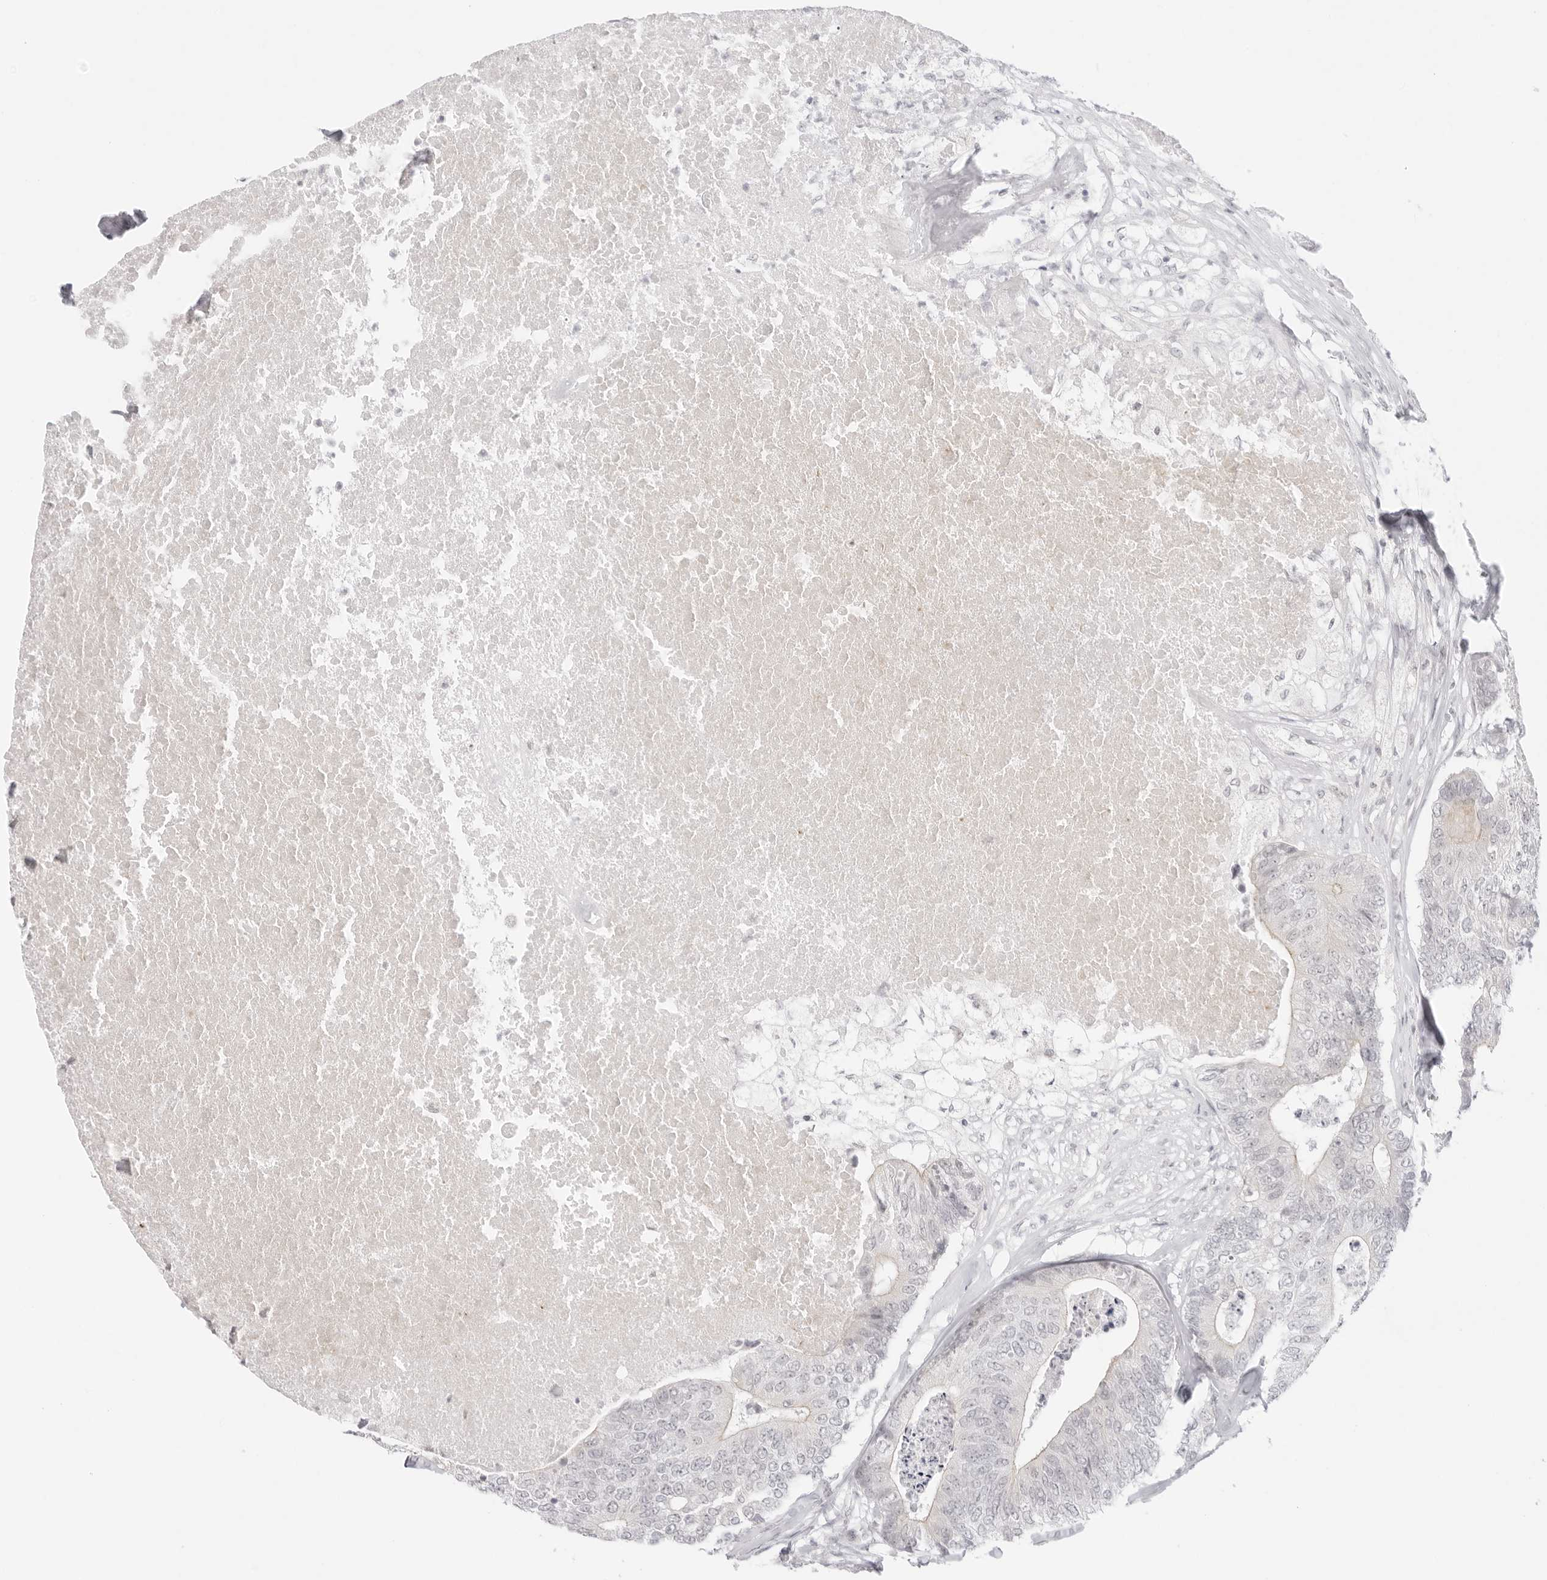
{"staining": {"intensity": "weak", "quantity": "<25%", "location": "cytoplasmic/membranous"}, "tissue": "colorectal cancer", "cell_type": "Tumor cells", "image_type": "cancer", "snomed": [{"axis": "morphology", "description": "Adenocarcinoma, NOS"}, {"axis": "topography", "description": "Colon"}], "caption": "High magnification brightfield microscopy of colorectal cancer stained with DAB (brown) and counterstained with hematoxylin (blue): tumor cells show no significant expression.", "gene": "MED18", "patient": {"sex": "female", "age": 67}}